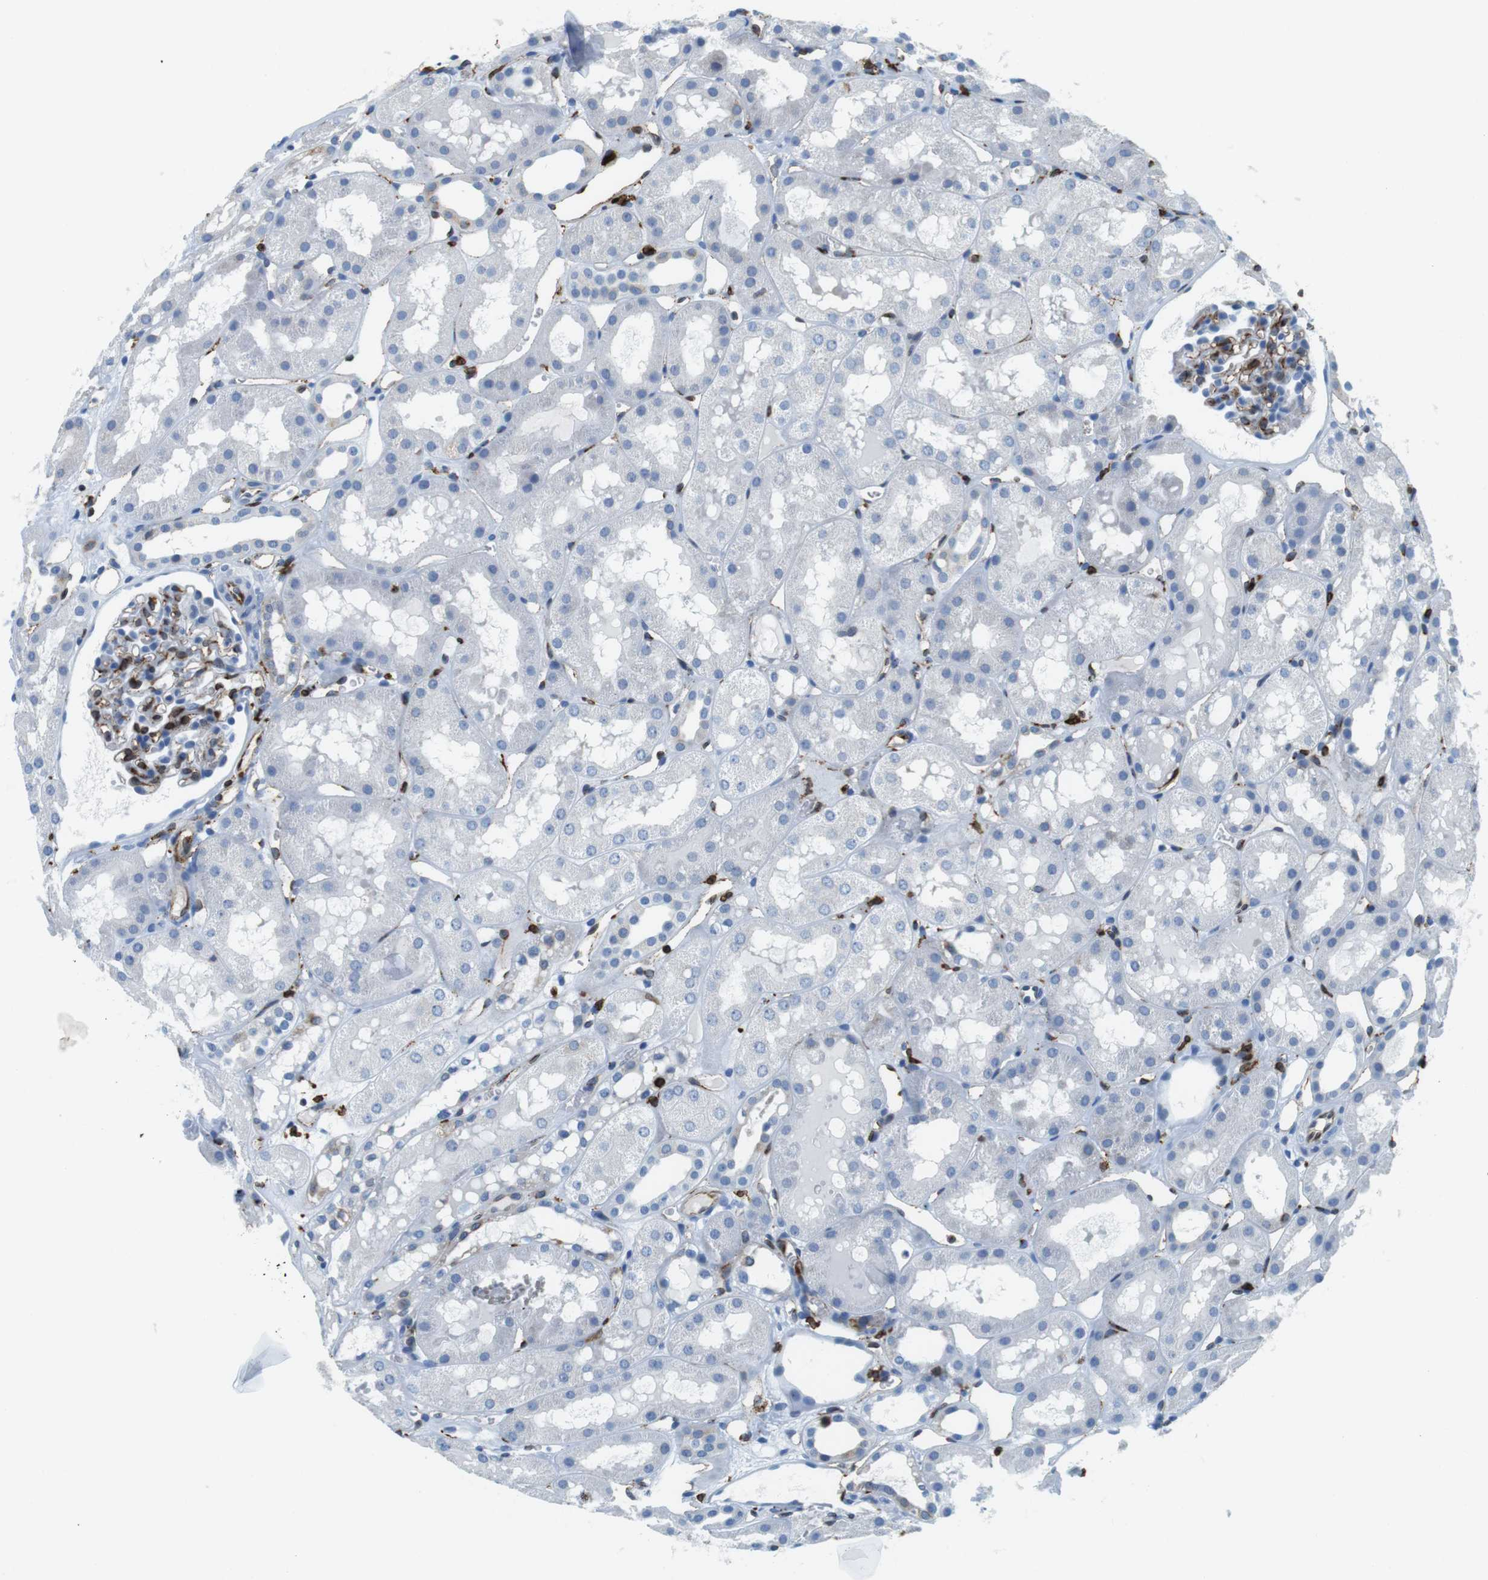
{"staining": {"intensity": "strong", "quantity": "25%-75%", "location": "cytoplasmic/membranous"}, "tissue": "kidney", "cell_type": "Cells in glomeruli", "image_type": "normal", "snomed": [{"axis": "morphology", "description": "Normal tissue, NOS"}, {"axis": "topography", "description": "Kidney"}, {"axis": "topography", "description": "Urinary bladder"}], "caption": "This image shows immunohistochemistry (IHC) staining of unremarkable human kidney, with high strong cytoplasmic/membranous positivity in about 25%-75% of cells in glomeruli.", "gene": "CIITA", "patient": {"sex": "male", "age": 16}}